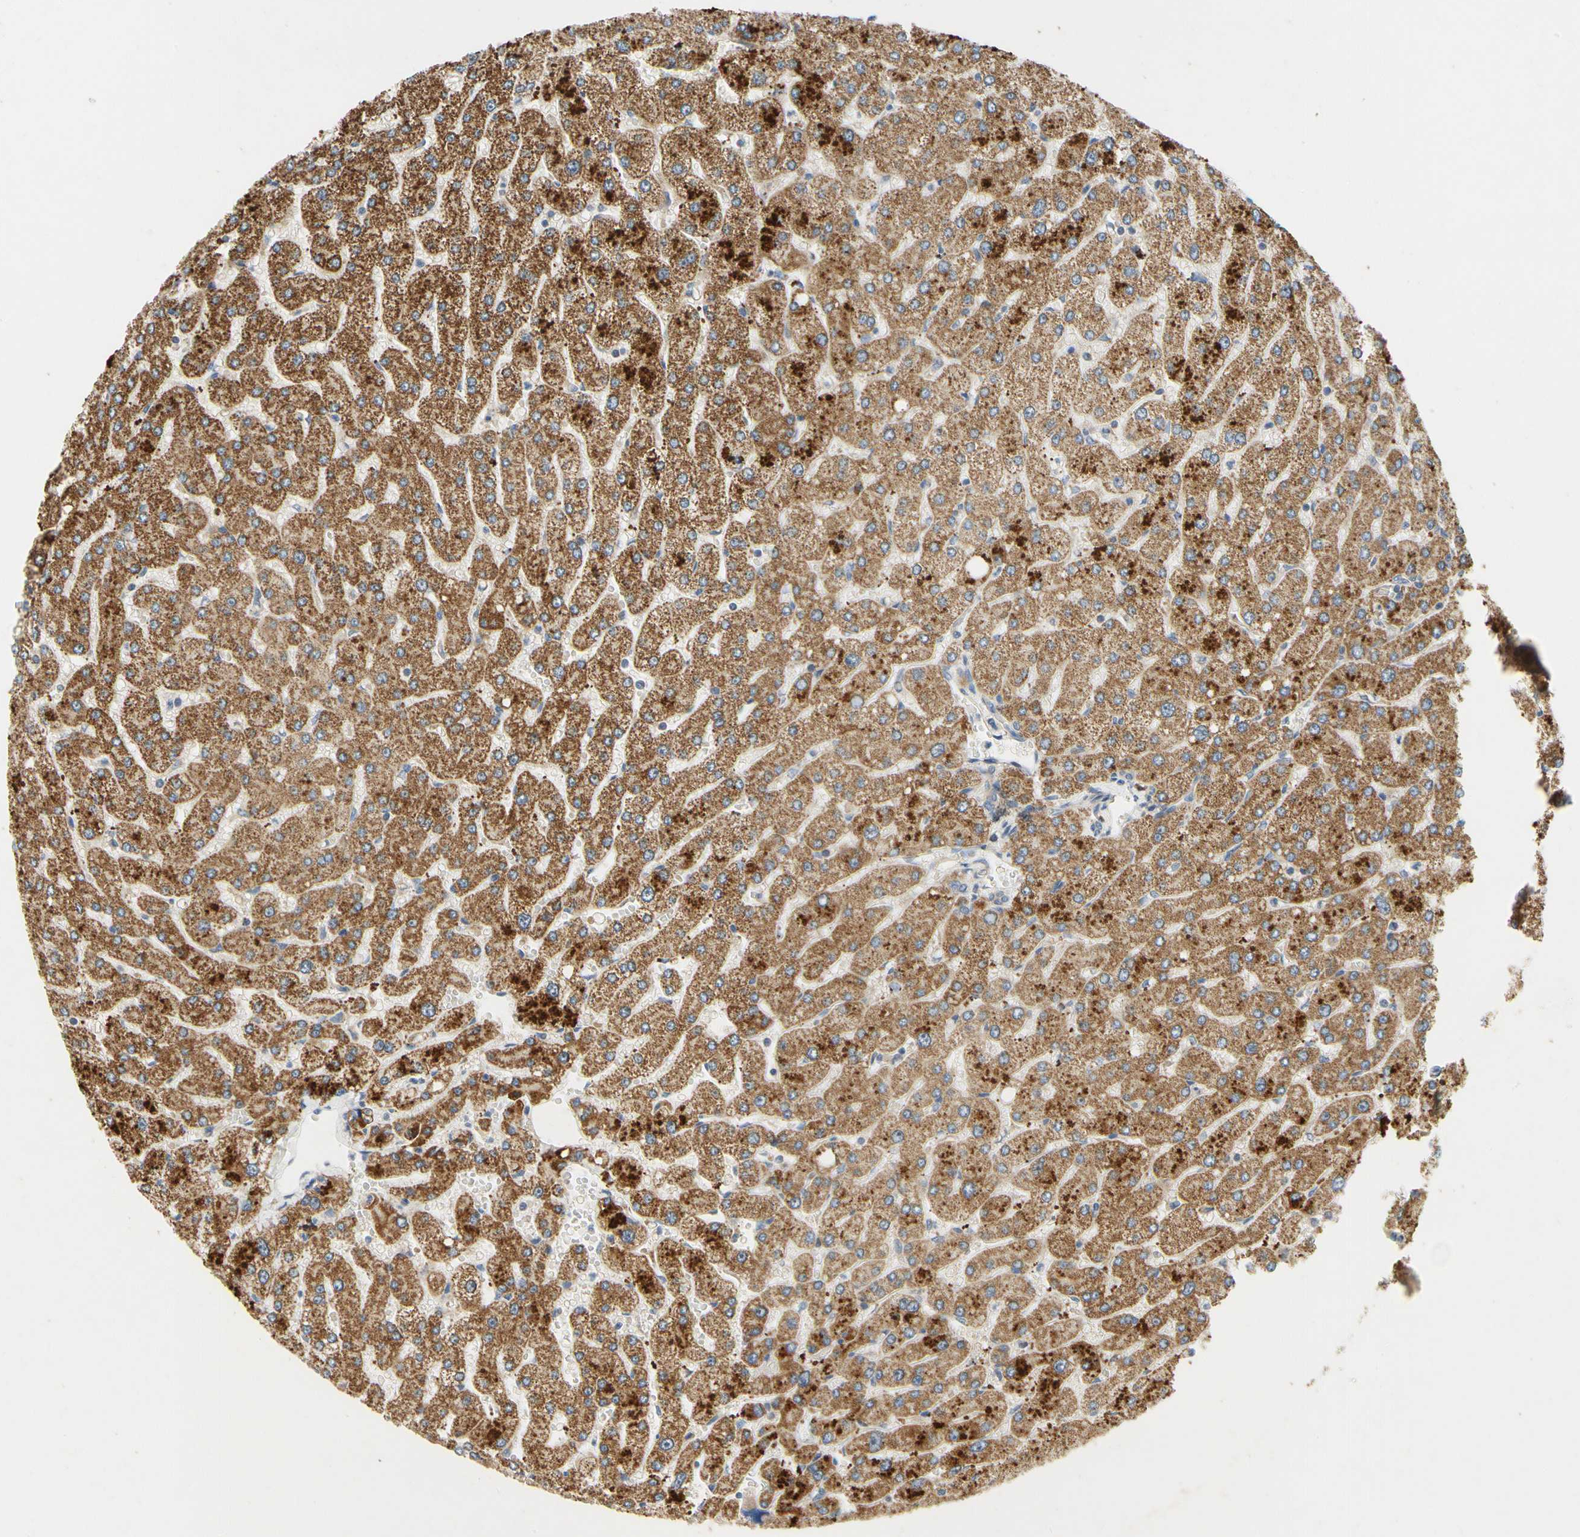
{"staining": {"intensity": "moderate", "quantity": ">75%", "location": "cytoplasmic/membranous"}, "tissue": "liver", "cell_type": "Cholangiocytes", "image_type": "normal", "snomed": [{"axis": "morphology", "description": "Normal tissue, NOS"}, {"axis": "topography", "description": "Liver"}], "caption": "The micrograph exhibits immunohistochemical staining of normal liver. There is moderate cytoplasmic/membranous expression is appreciated in approximately >75% of cholangiocytes.", "gene": "KLHDC8B", "patient": {"sex": "male", "age": 55}}